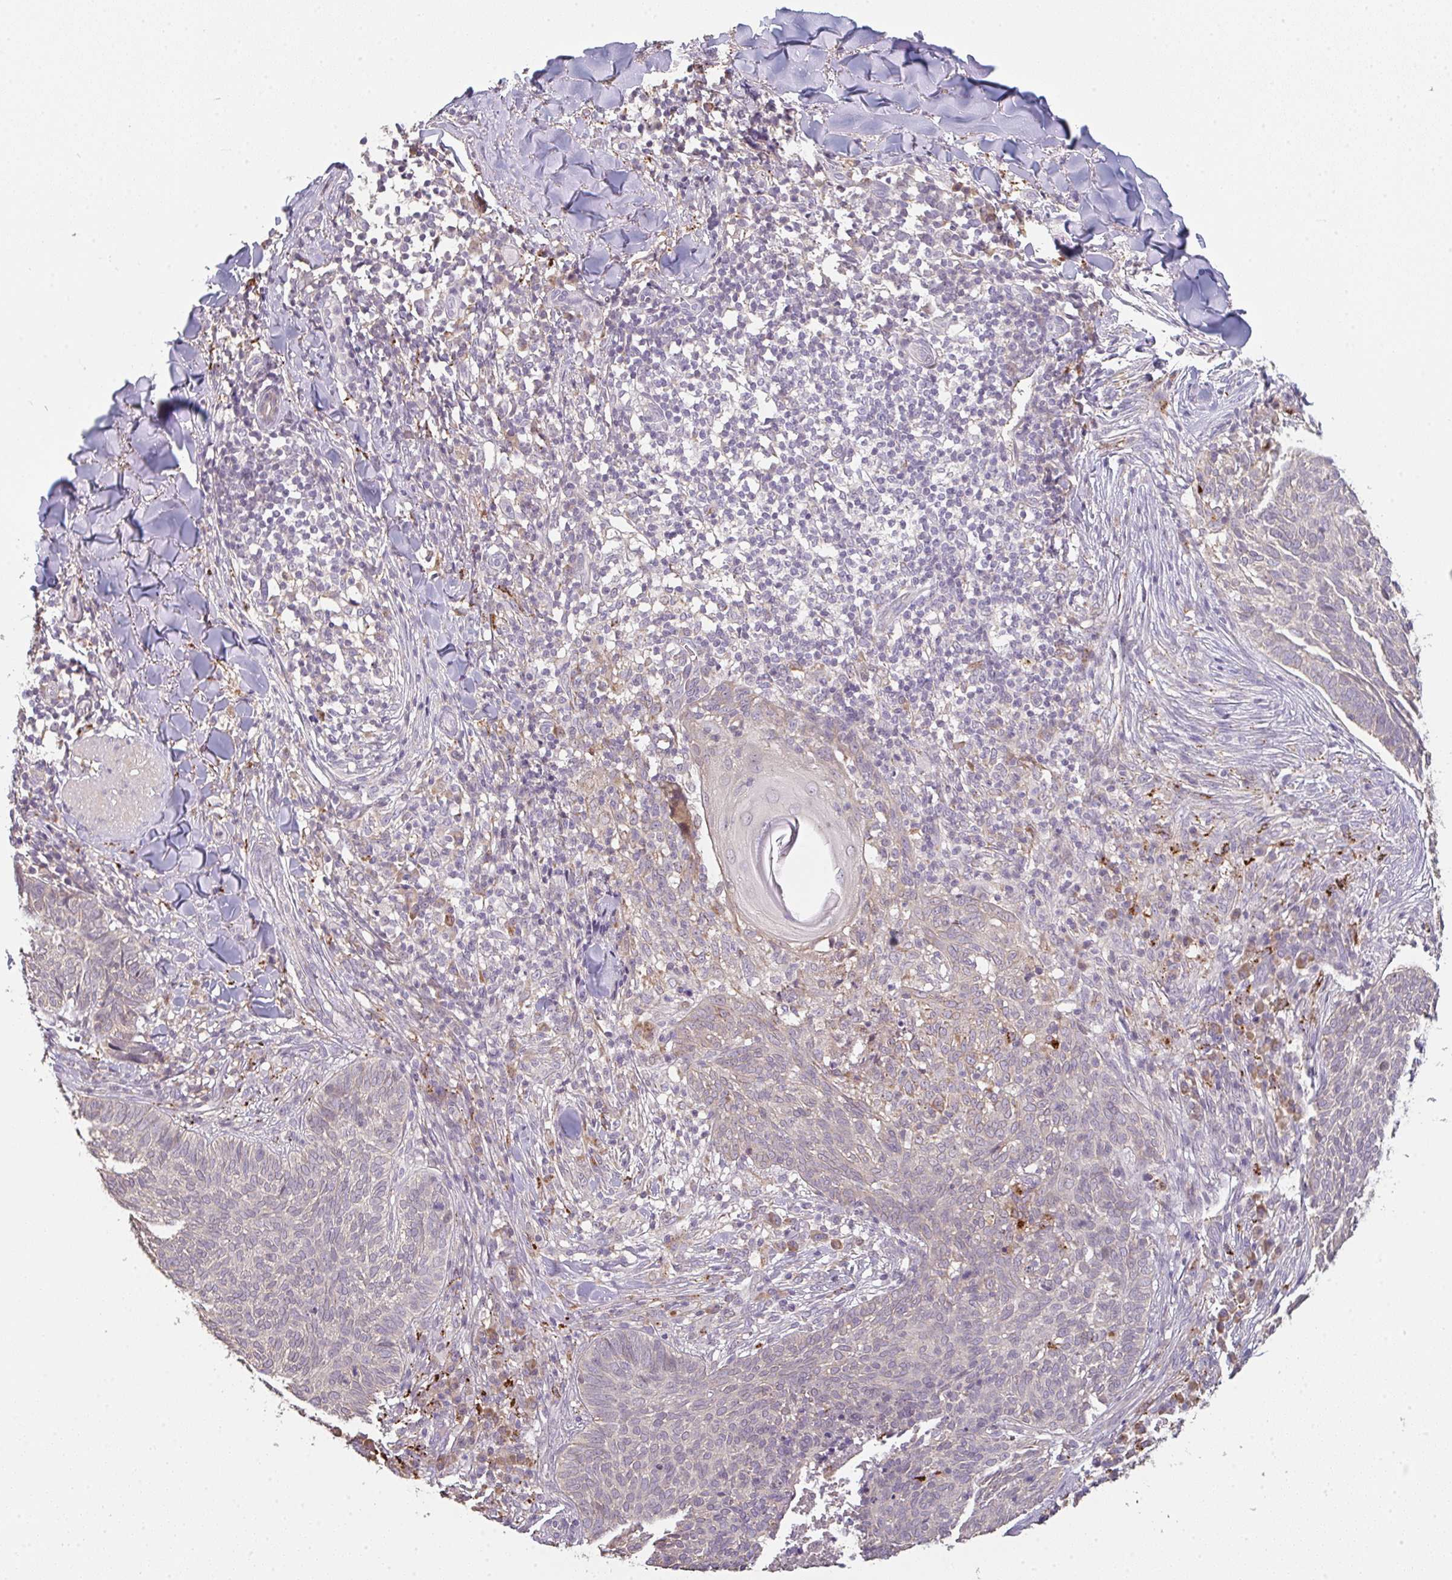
{"staining": {"intensity": "negative", "quantity": "none", "location": "none"}, "tissue": "skin cancer", "cell_type": "Tumor cells", "image_type": "cancer", "snomed": [{"axis": "morphology", "description": "Basal cell carcinoma"}, {"axis": "topography", "description": "Skin"}, {"axis": "topography", "description": "Skin of face"}], "caption": "There is no significant staining in tumor cells of basal cell carcinoma (skin). (Stains: DAB (3,3'-diaminobenzidine) IHC with hematoxylin counter stain, Microscopy: brightfield microscopy at high magnification).", "gene": "TMEM237", "patient": {"sex": "male", "age": 56}}